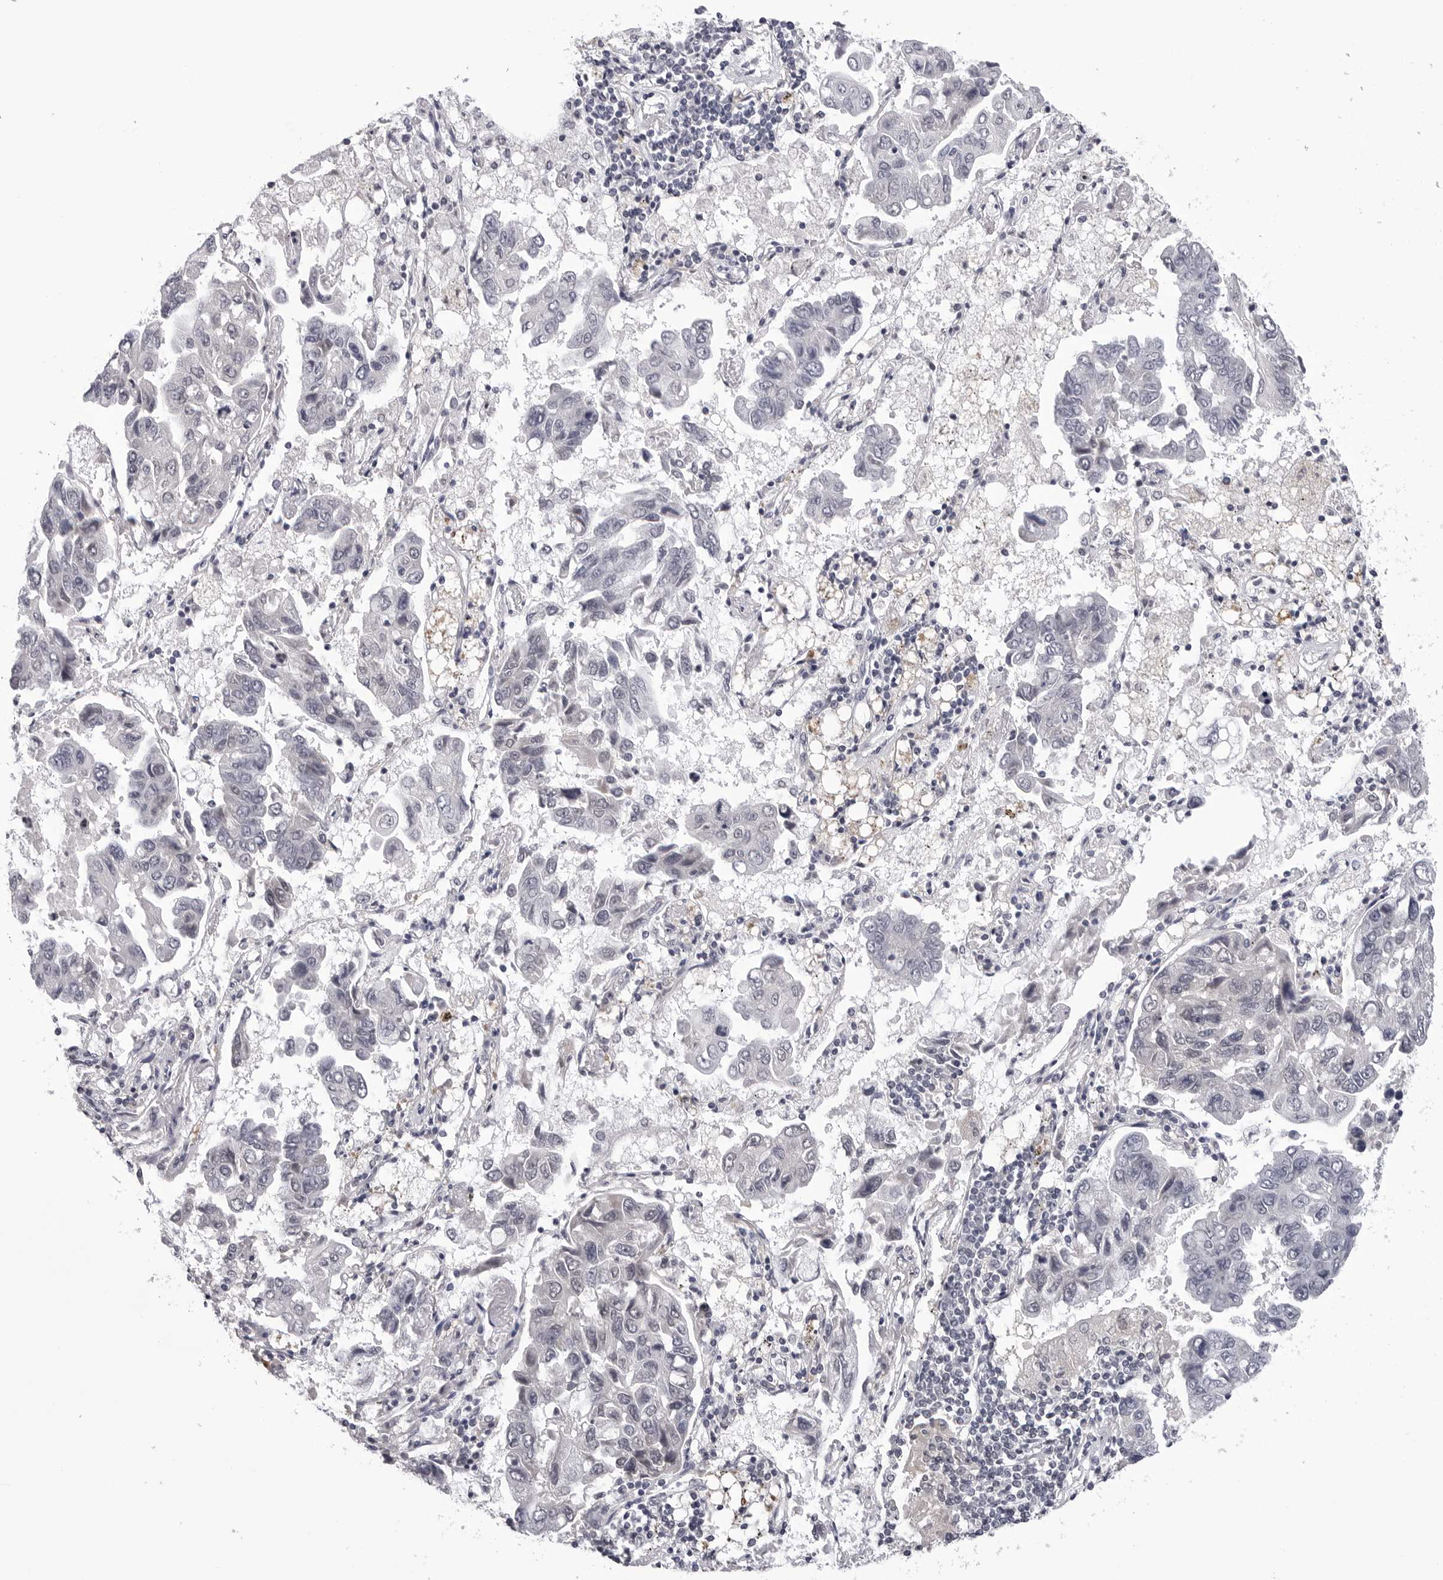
{"staining": {"intensity": "negative", "quantity": "none", "location": "none"}, "tissue": "lung cancer", "cell_type": "Tumor cells", "image_type": "cancer", "snomed": [{"axis": "morphology", "description": "Adenocarcinoma, NOS"}, {"axis": "topography", "description": "Lung"}], "caption": "The IHC photomicrograph has no significant positivity in tumor cells of lung cancer tissue. The staining was performed using DAB to visualize the protein expression in brown, while the nuclei were stained in blue with hematoxylin (Magnification: 20x).", "gene": "CDK20", "patient": {"sex": "male", "age": 64}}